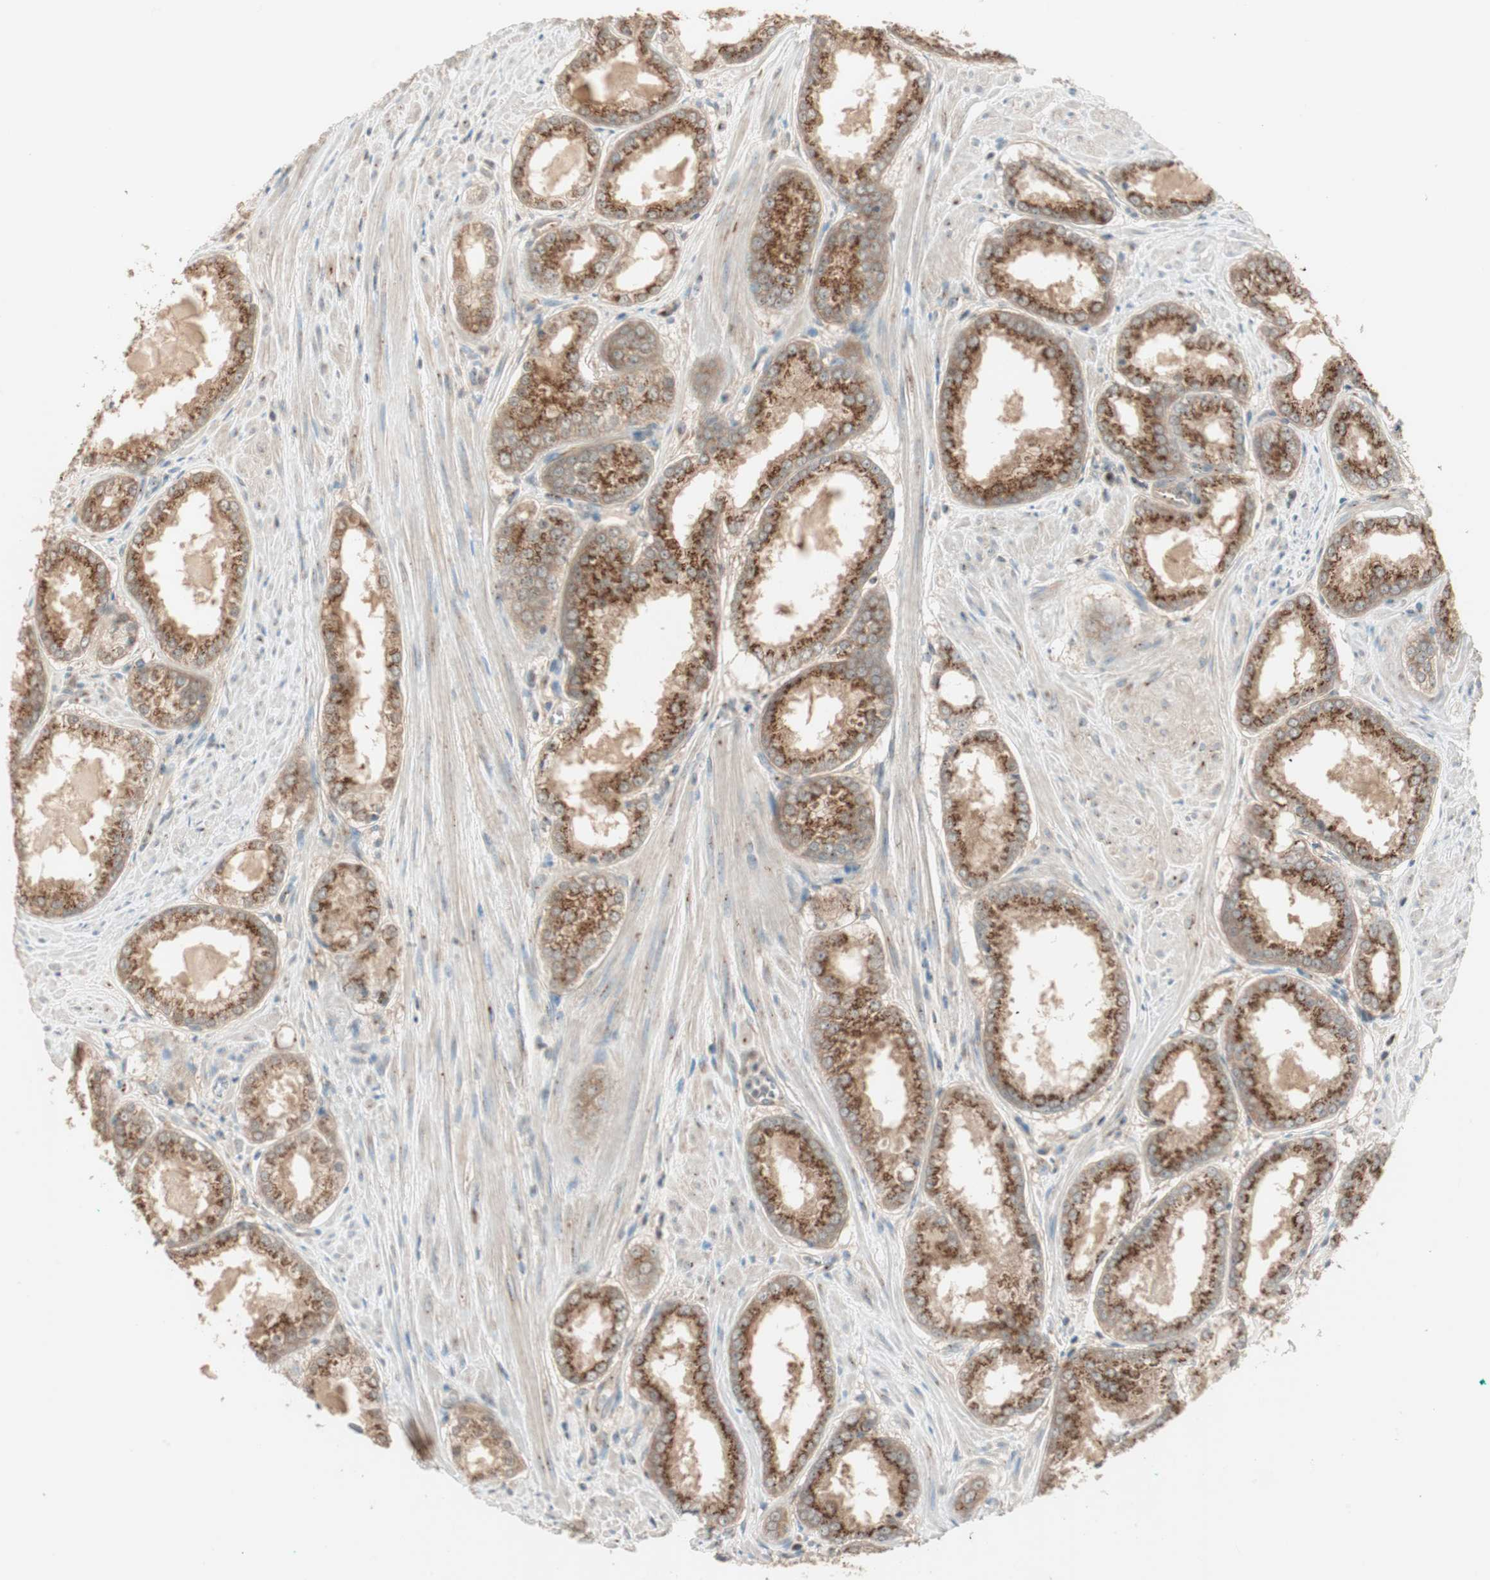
{"staining": {"intensity": "strong", "quantity": ">75%", "location": "cytoplasmic/membranous"}, "tissue": "prostate cancer", "cell_type": "Tumor cells", "image_type": "cancer", "snomed": [{"axis": "morphology", "description": "Adenocarcinoma, Low grade"}, {"axis": "topography", "description": "Prostate"}], "caption": "Immunohistochemistry of prostate cancer (low-grade adenocarcinoma) demonstrates high levels of strong cytoplasmic/membranous staining in about >75% of tumor cells.", "gene": "SEC16A", "patient": {"sex": "male", "age": 64}}